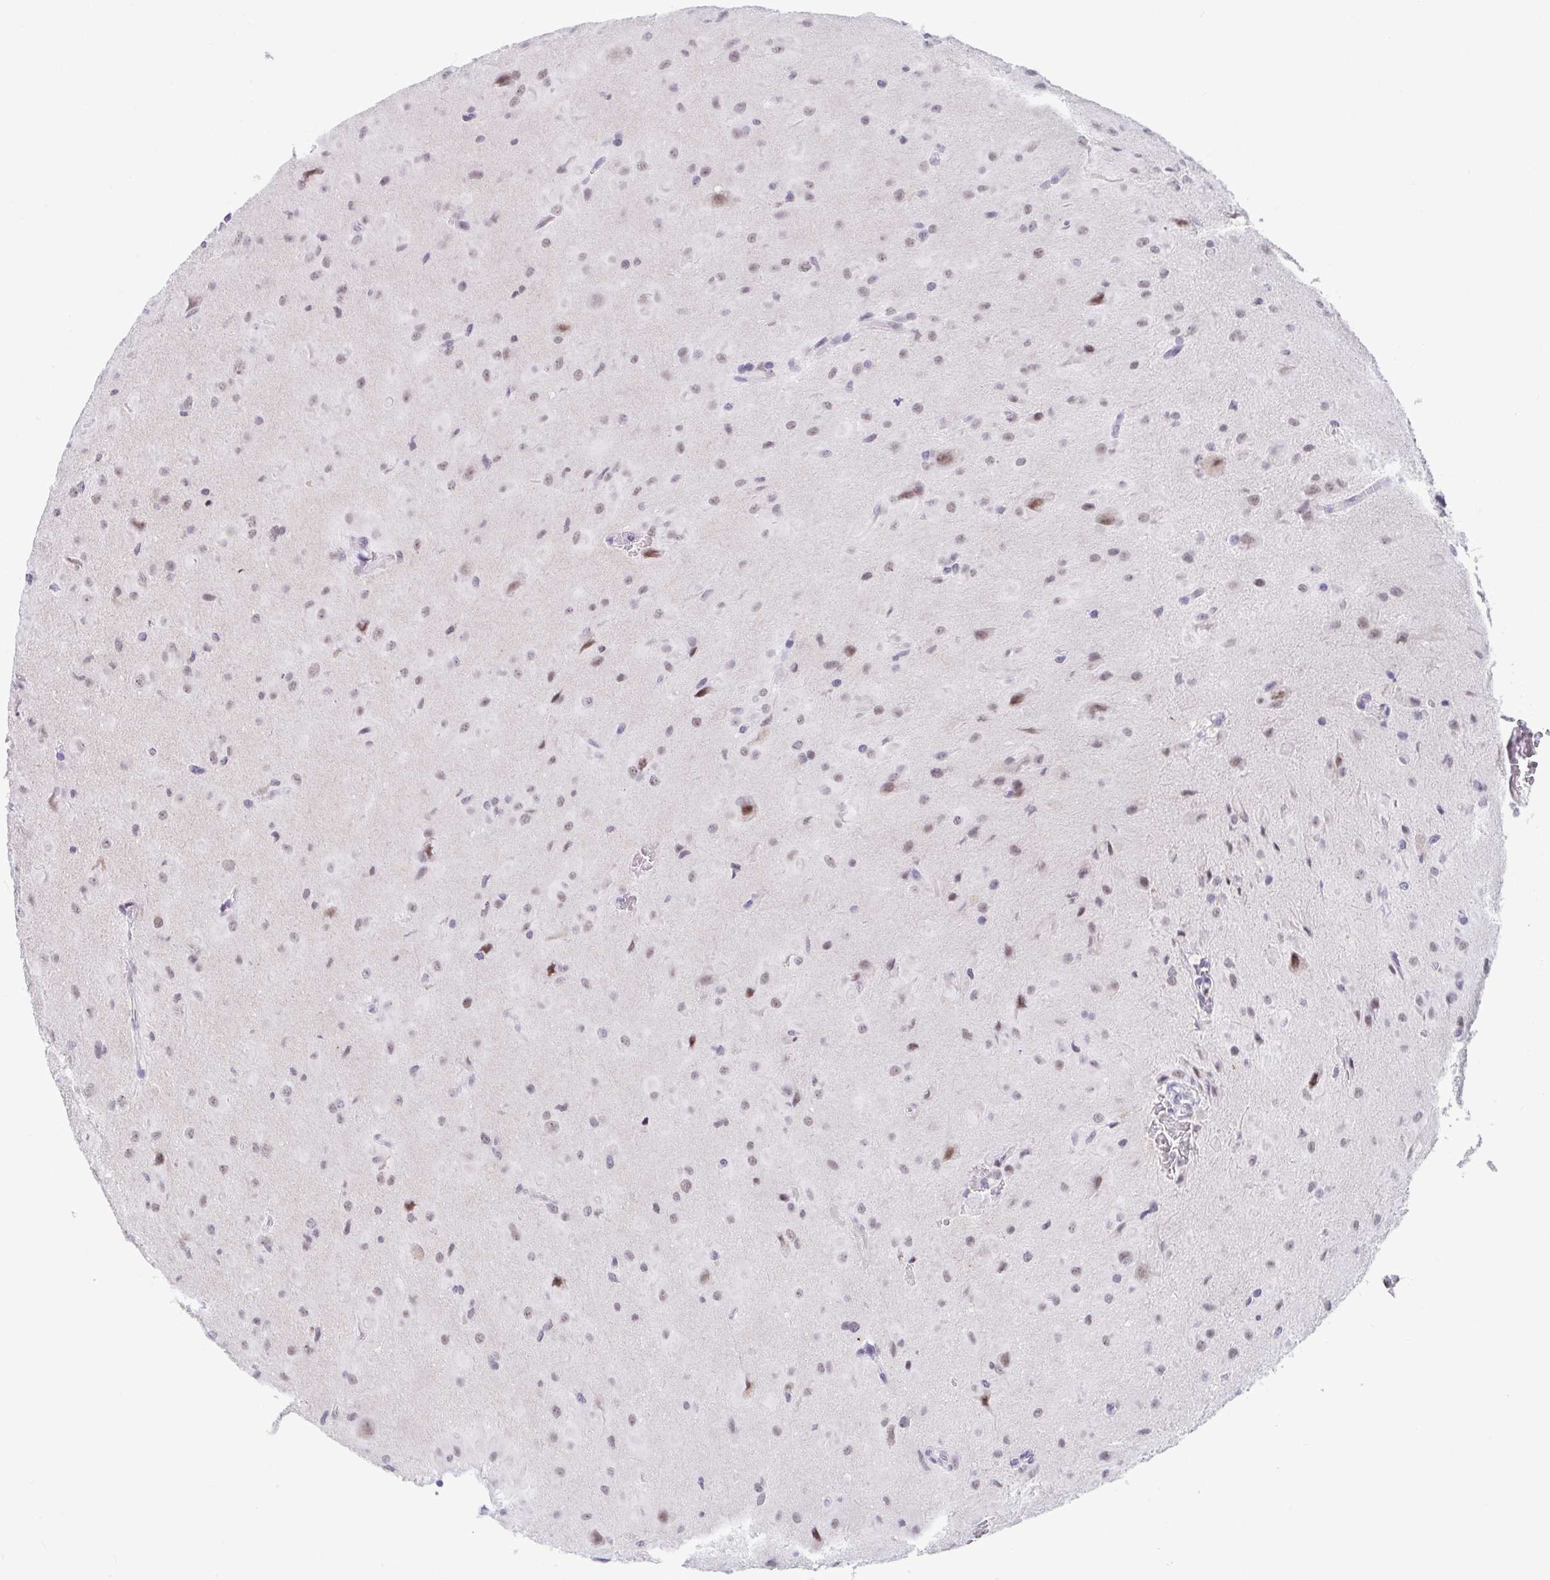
{"staining": {"intensity": "weak", "quantity": ">75%", "location": "nuclear"}, "tissue": "glioma", "cell_type": "Tumor cells", "image_type": "cancer", "snomed": [{"axis": "morphology", "description": "Glioma, malignant, Low grade"}, {"axis": "topography", "description": "Brain"}], "caption": "Immunohistochemical staining of glioma reveals weak nuclear protein staining in about >75% of tumor cells.", "gene": "WDR72", "patient": {"sex": "male", "age": 58}}